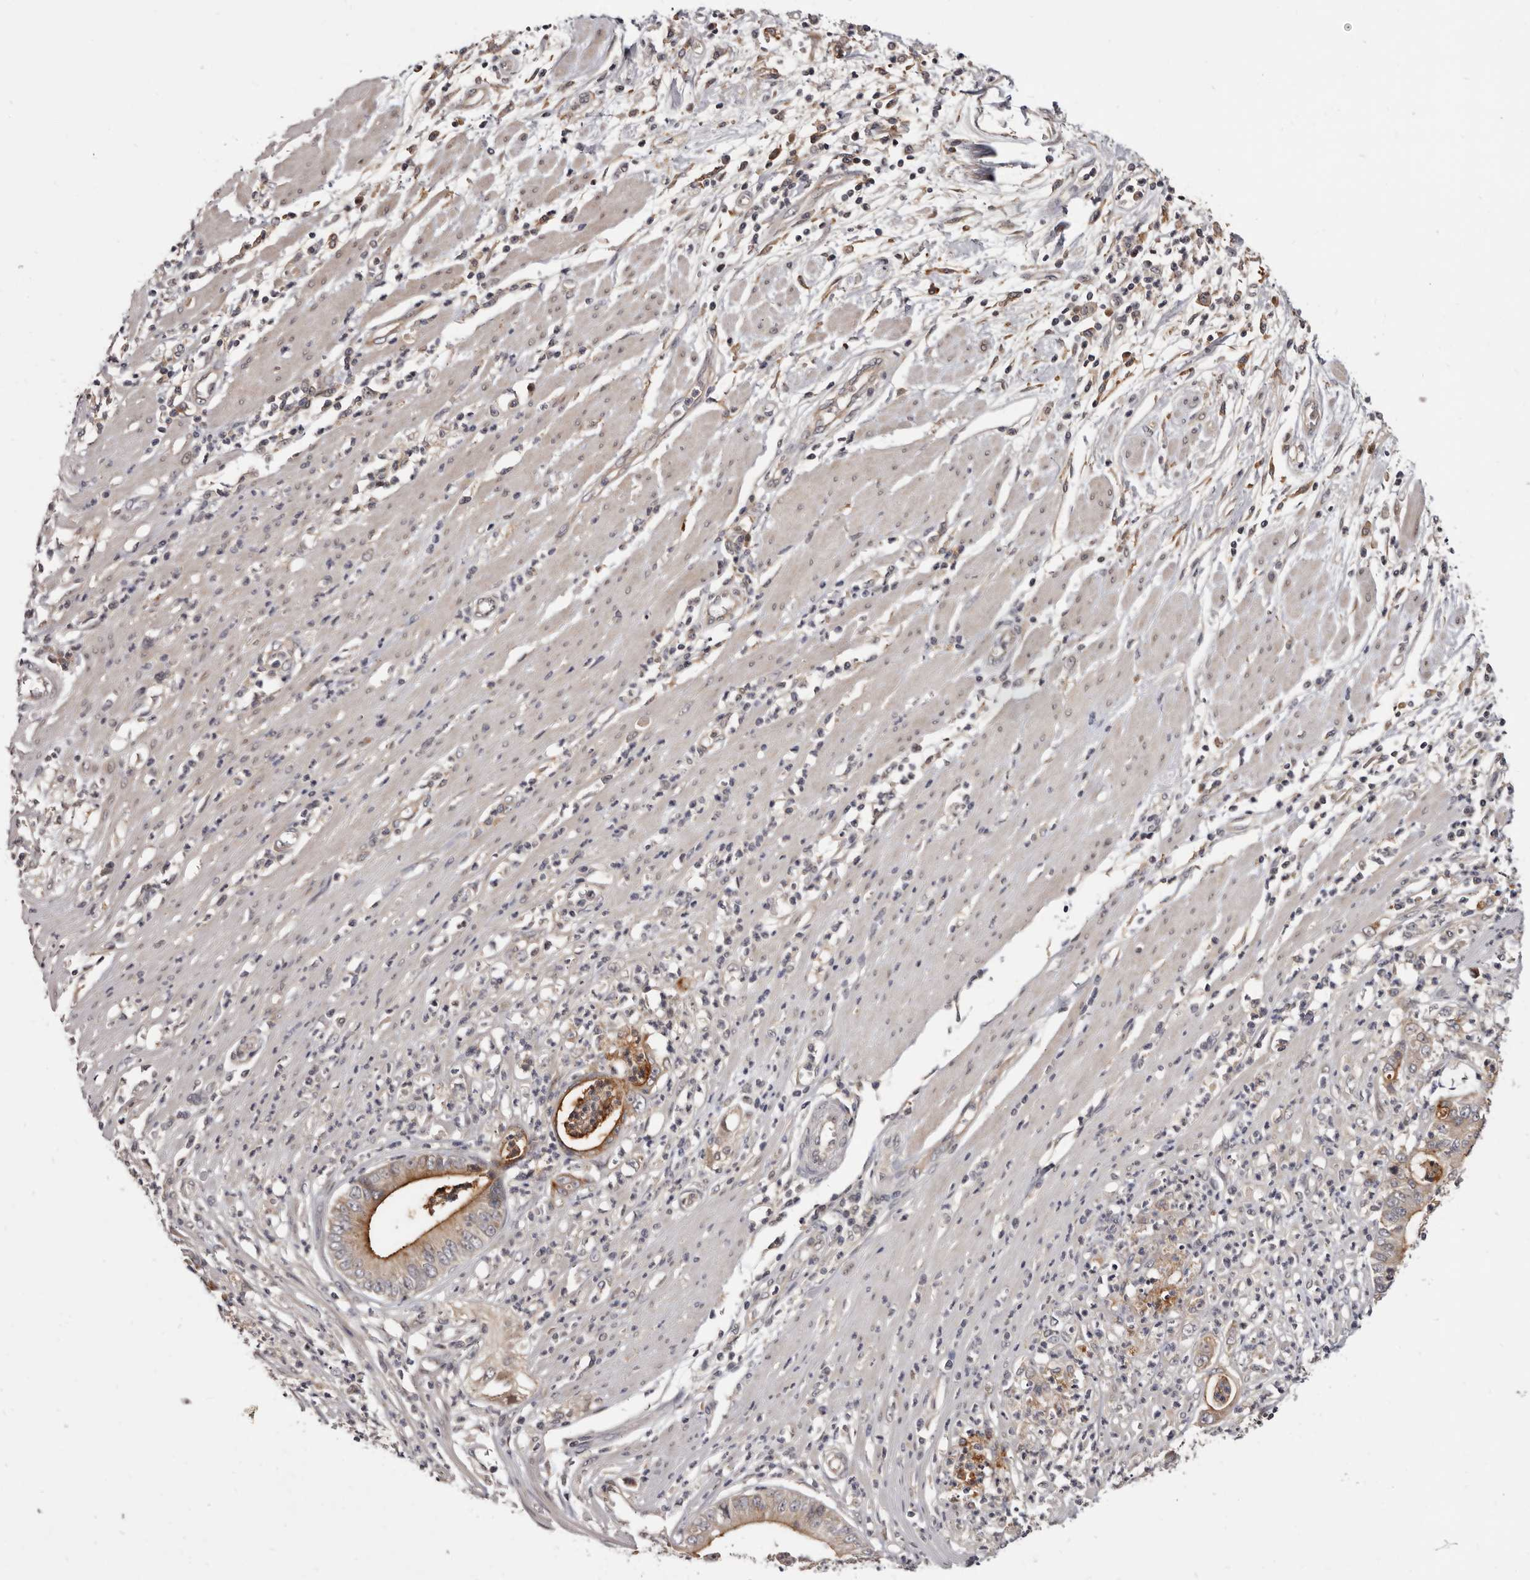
{"staining": {"intensity": "moderate", "quantity": "<25%", "location": "cytoplasmic/membranous"}, "tissue": "pancreatic cancer", "cell_type": "Tumor cells", "image_type": "cancer", "snomed": [{"axis": "morphology", "description": "Adenocarcinoma, NOS"}, {"axis": "topography", "description": "Pancreas"}], "caption": "Immunohistochemistry photomicrograph of human pancreatic cancer (adenocarcinoma) stained for a protein (brown), which shows low levels of moderate cytoplasmic/membranous expression in approximately <25% of tumor cells.", "gene": "INAVA", "patient": {"sex": "male", "age": 69}}